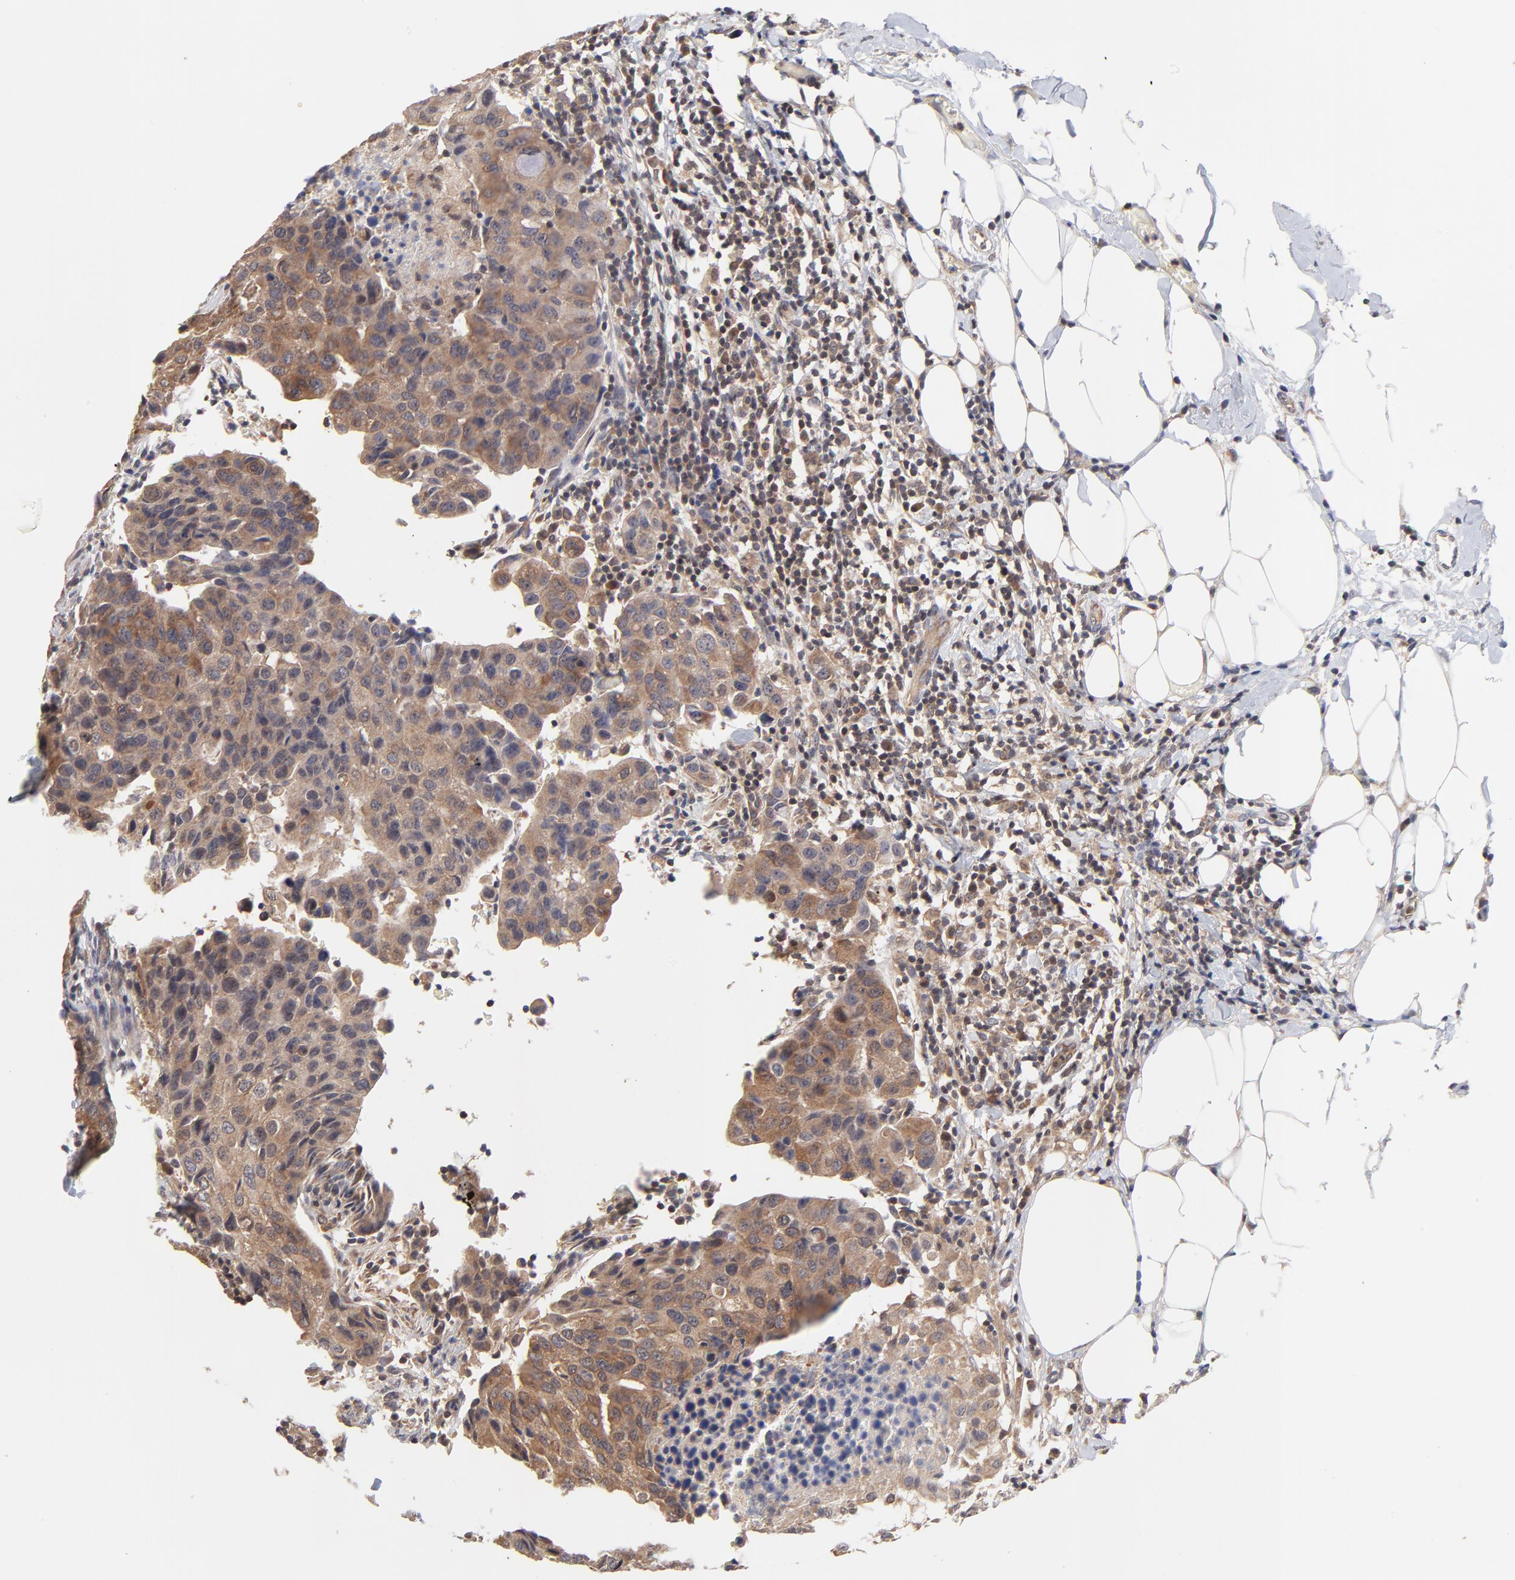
{"staining": {"intensity": "moderate", "quantity": ">75%", "location": "cytoplasmic/membranous"}, "tissue": "breast cancer", "cell_type": "Tumor cells", "image_type": "cancer", "snomed": [{"axis": "morphology", "description": "Duct carcinoma"}, {"axis": "topography", "description": "Breast"}], "caption": "An image showing moderate cytoplasmic/membranous staining in approximately >75% of tumor cells in breast cancer, as visualized by brown immunohistochemical staining.", "gene": "PCMT1", "patient": {"sex": "female", "age": 54}}